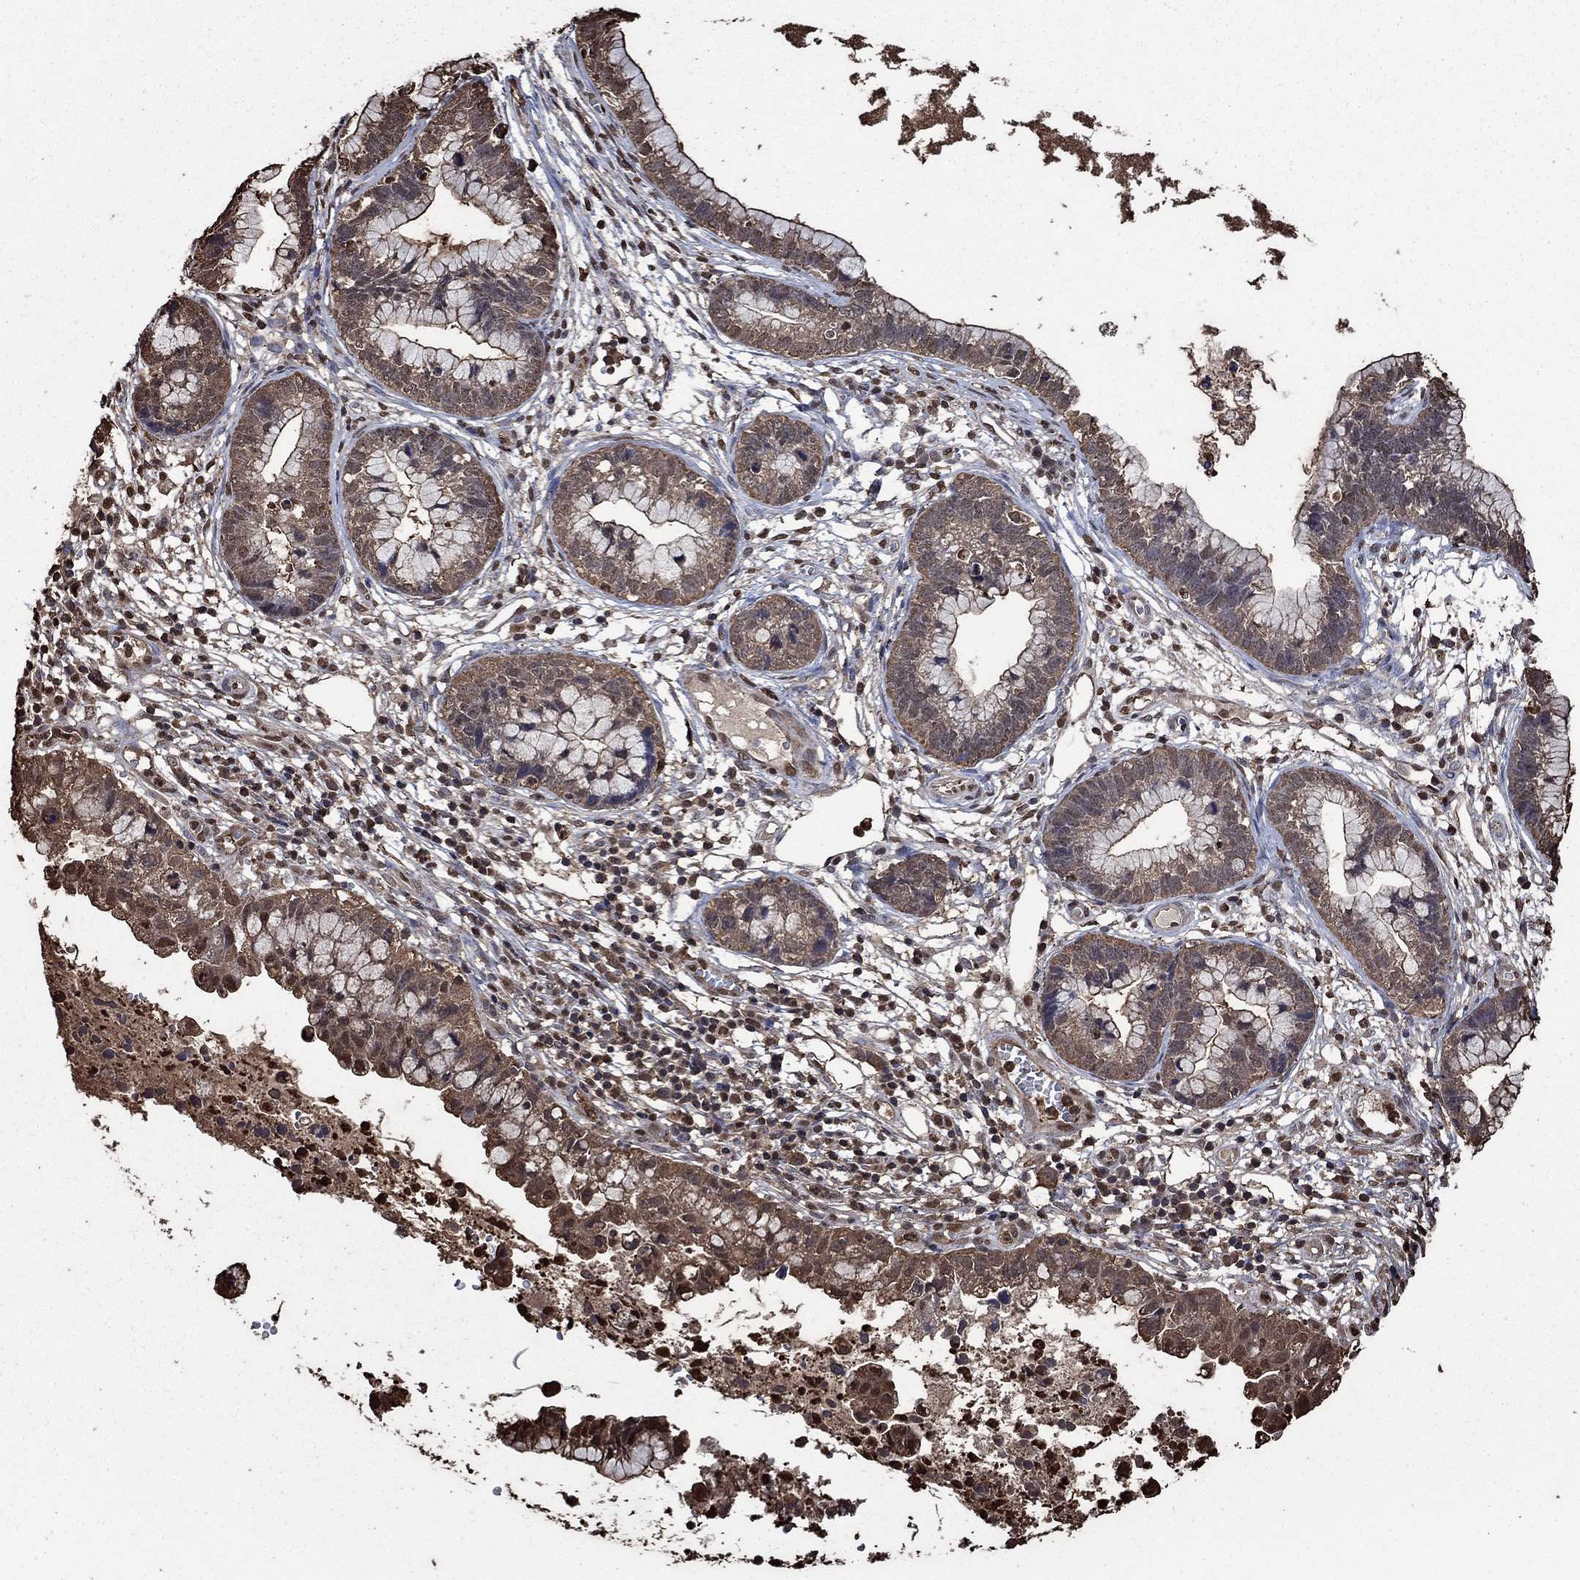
{"staining": {"intensity": "weak", "quantity": "<25%", "location": "cytoplasmic/membranous"}, "tissue": "cervical cancer", "cell_type": "Tumor cells", "image_type": "cancer", "snomed": [{"axis": "morphology", "description": "Adenocarcinoma, NOS"}, {"axis": "topography", "description": "Cervix"}], "caption": "This is a histopathology image of immunohistochemistry staining of cervical adenocarcinoma, which shows no expression in tumor cells.", "gene": "GAPDH", "patient": {"sex": "female", "age": 44}}